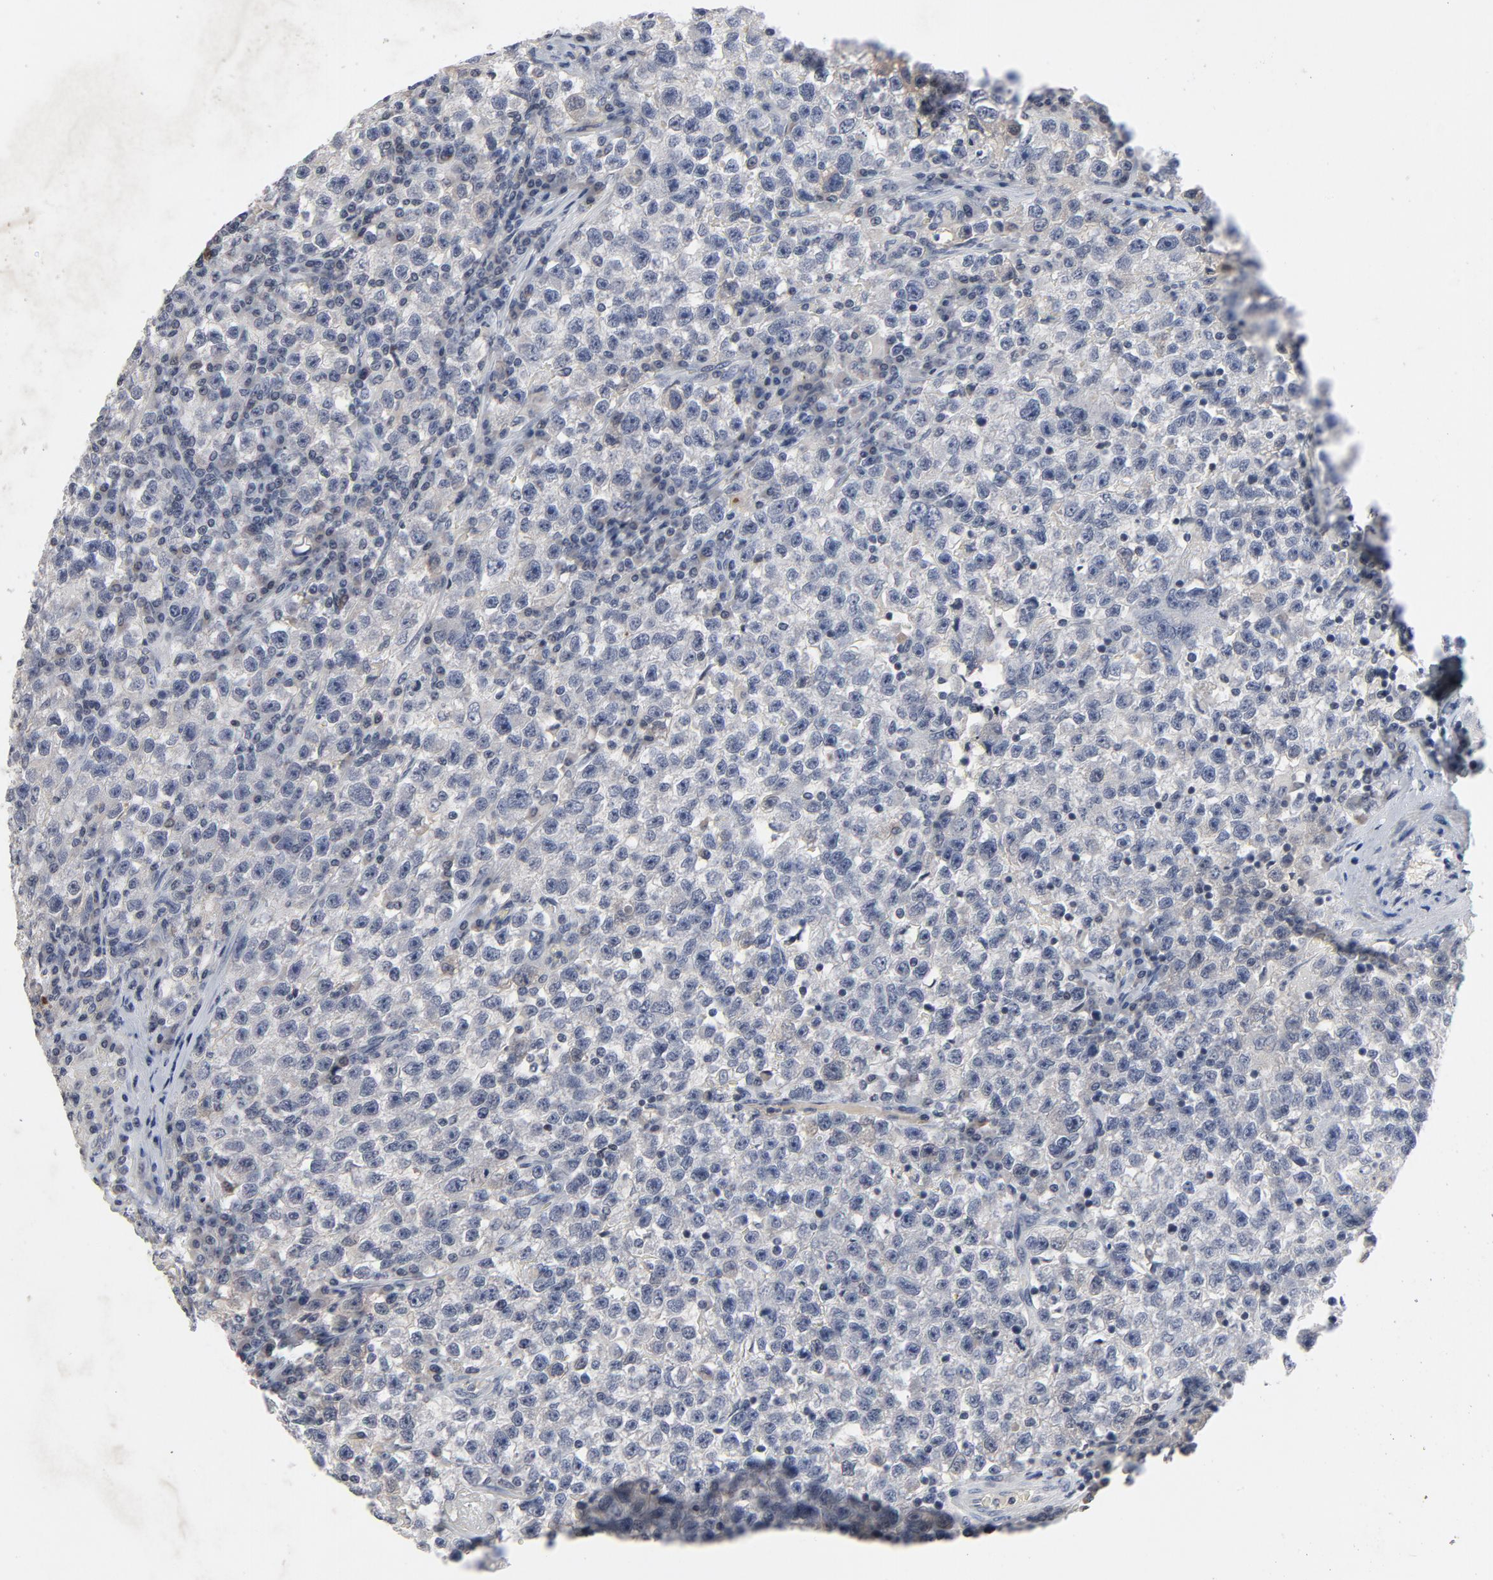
{"staining": {"intensity": "negative", "quantity": "none", "location": "none"}, "tissue": "testis cancer", "cell_type": "Tumor cells", "image_type": "cancer", "snomed": [{"axis": "morphology", "description": "Seminoma, NOS"}, {"axis": "topography", "description": "Testis"}], "caption": "The image shows no significant positivity in tumor cells of testis seminoma.", "gene": "TCL1A", "patient": {"sex": "male", "age": 22}}